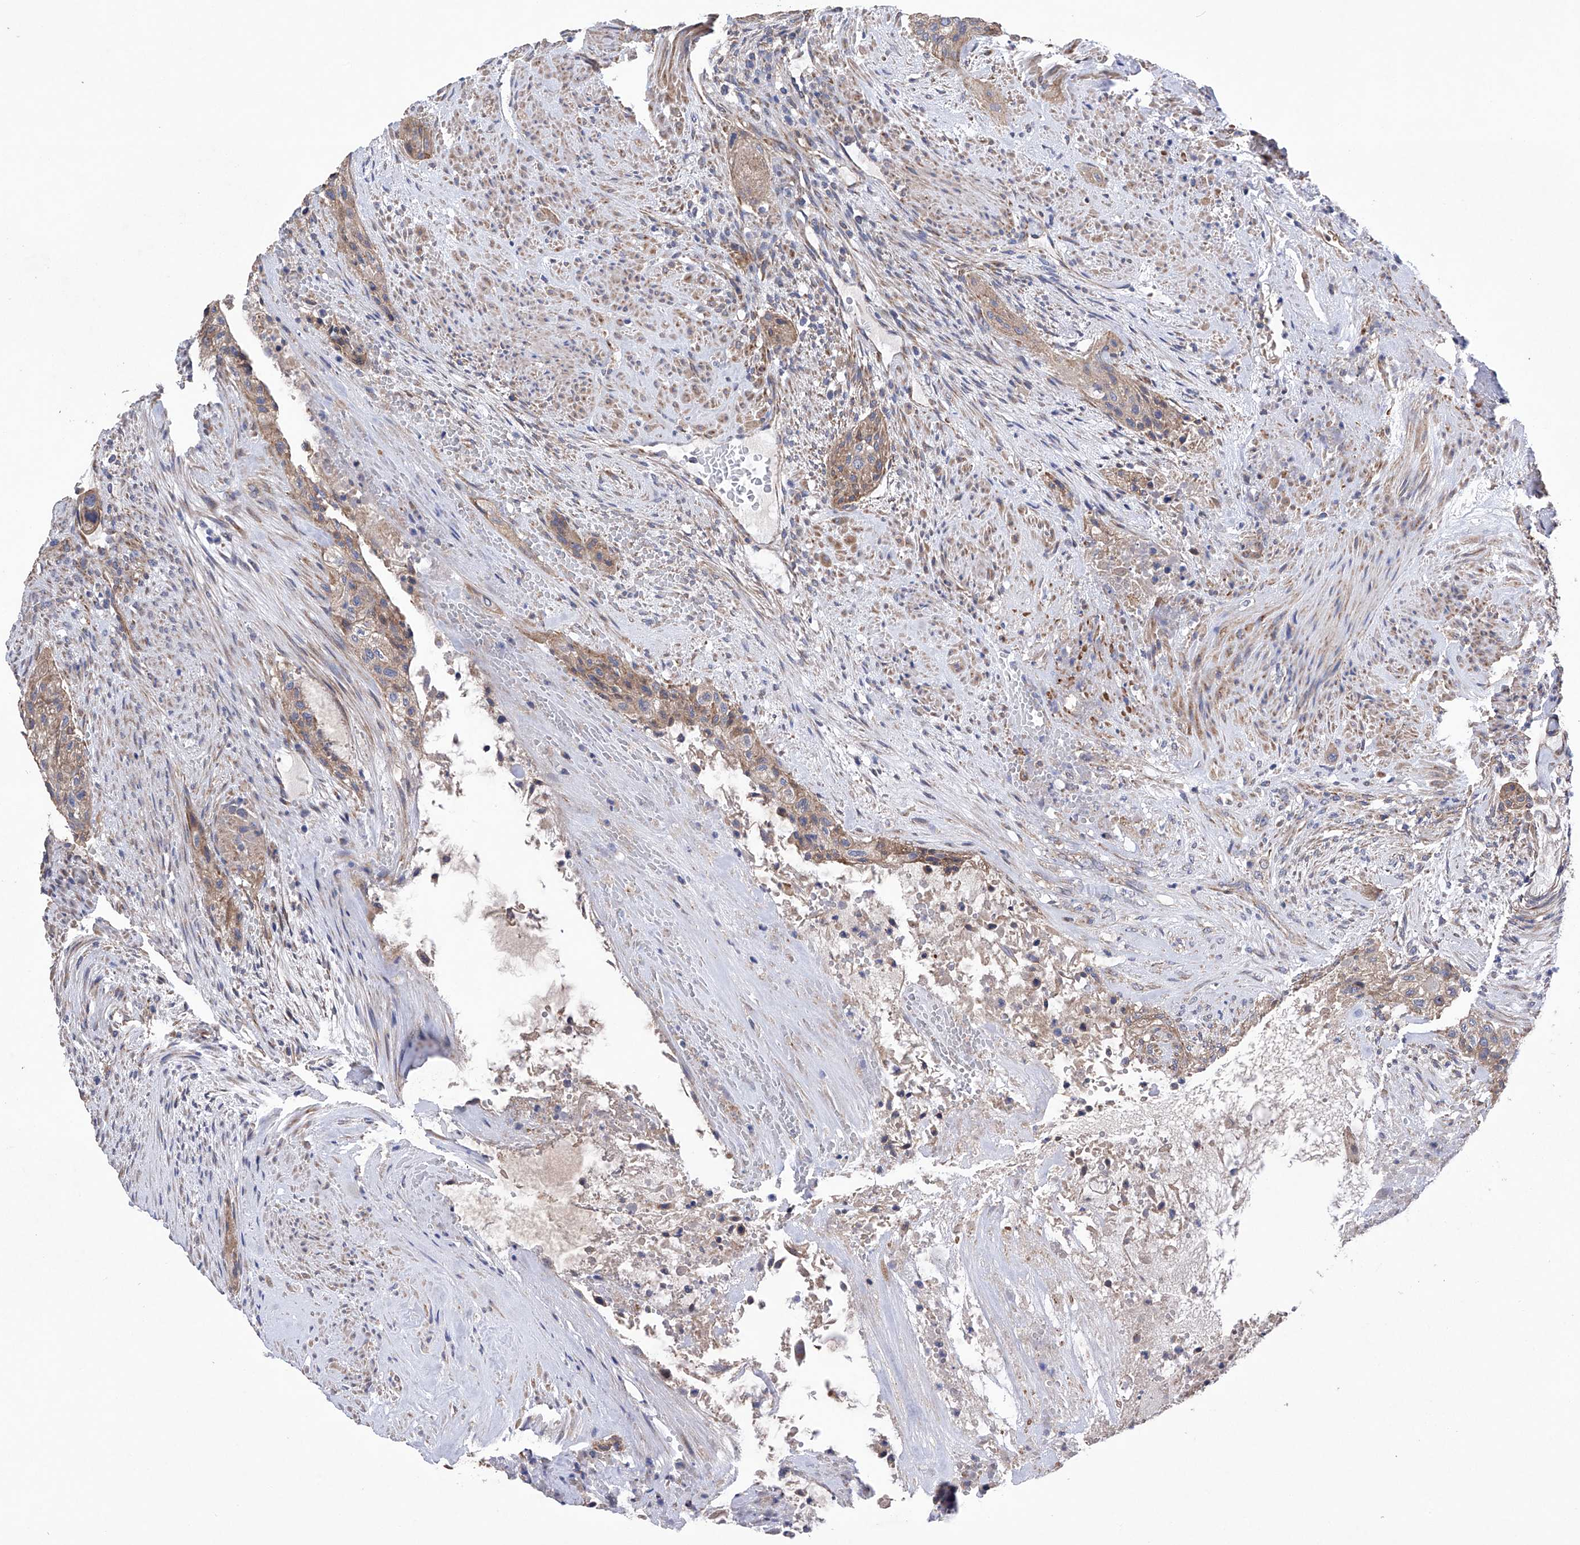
{"staining": {"intensity": "weak", "quantity": ">75%", "location": "cytoplasmic/membranous"}, "tissue": "urothelial cancer", "cell_type": "Tumor cells", "image_type": "cancer", "snomed": [{"axis": "morphology", "description": "Urothelial carcinoma, High grade"}, {"axis": "topography", "description": "Urinary bladder"}], "caption": "A histopathology image showing weak cytoplasmic/membranous staining in about >75% of tumor cells in urothelial cancer, as visualized by brown immunohistochemical staining.", "gene": "EFCAB2", "patient": {"sex": "male", "age": 35}}